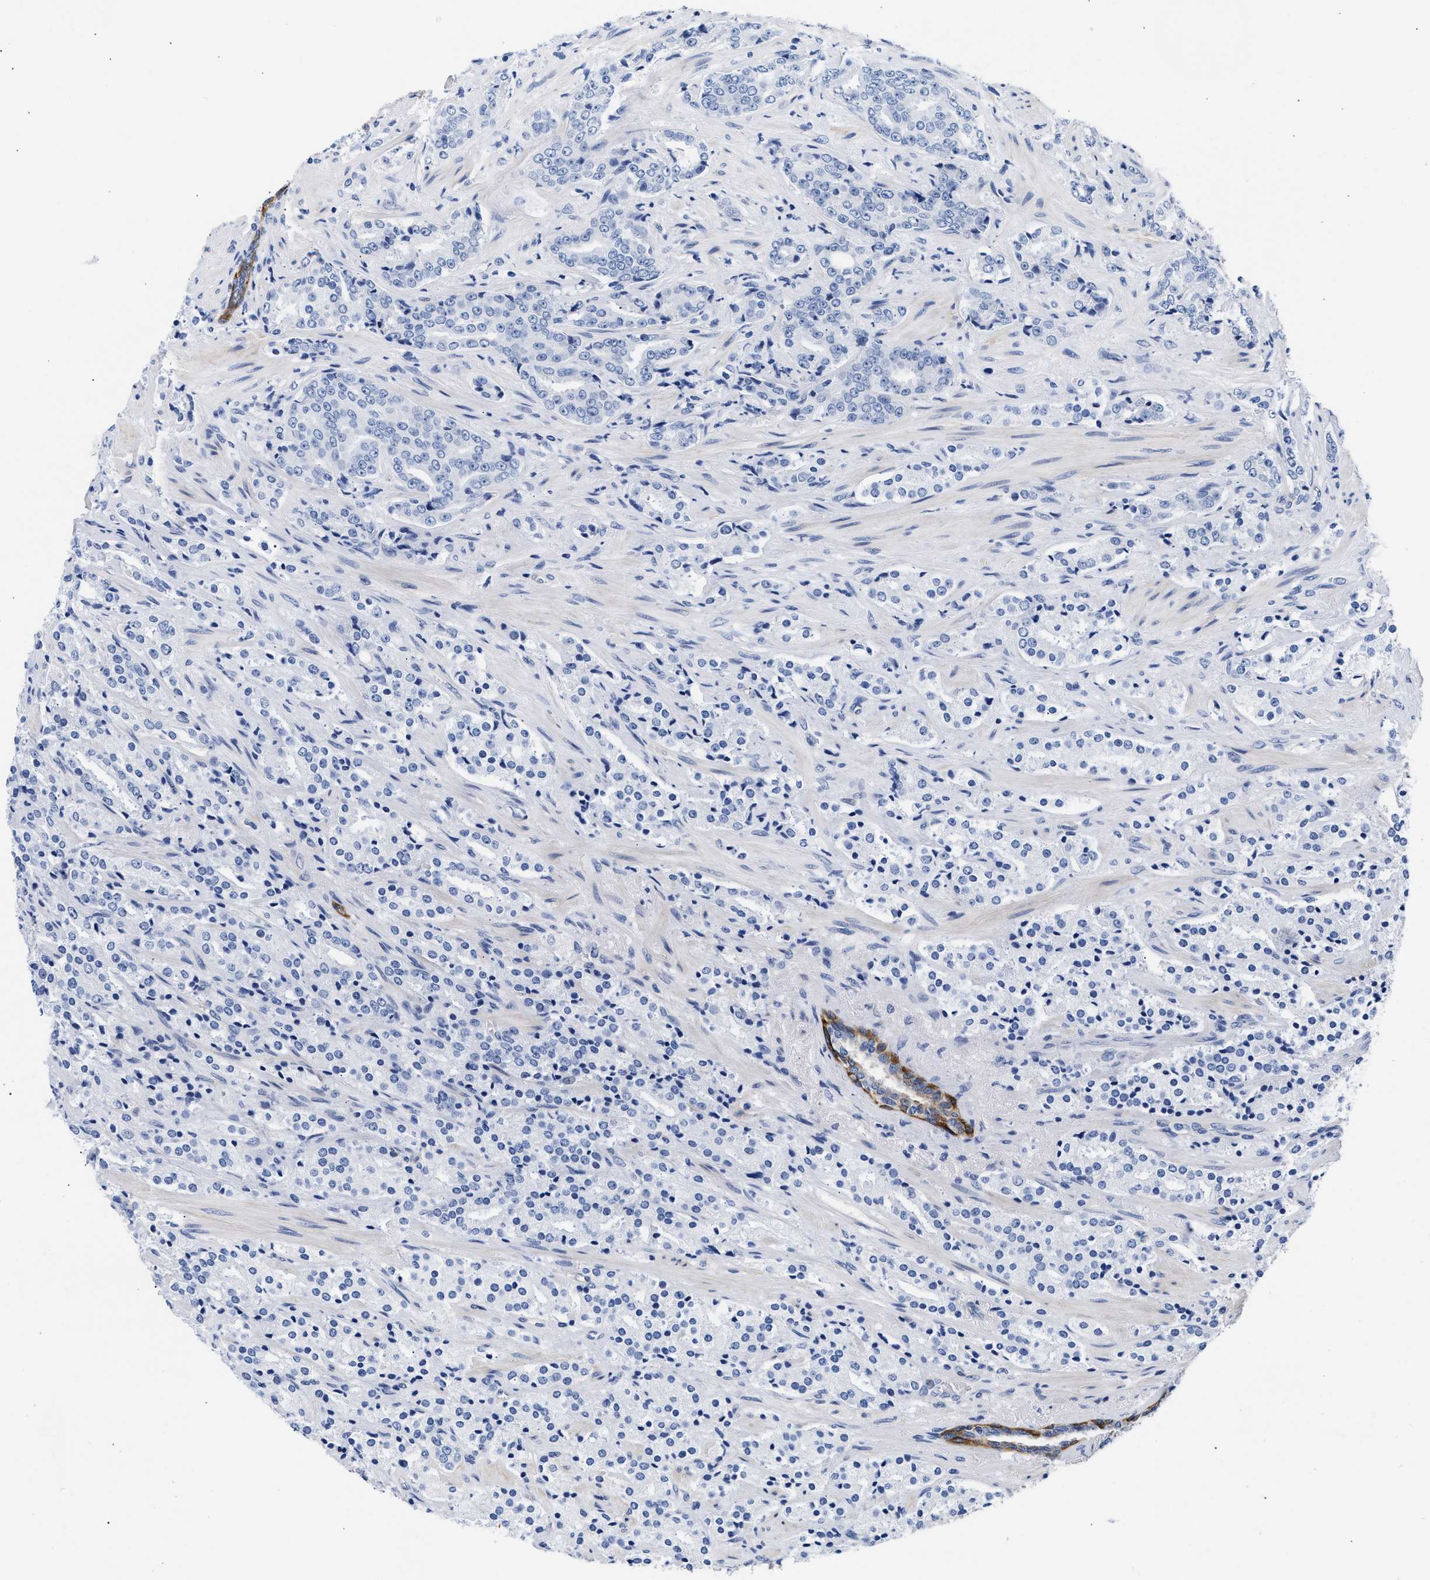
{"staining": {"intensity": "negative", "quantity": "none", "location": "none"}, "tissue": "prostate cancer", "cell_type": "Tumor cells", "image_type": "cancer", "snomed": [{"axis": "morphology", "description": "Adenocarcinoma, High grade"}, {"axis": "topography", "description": "Prostate"}], "caption": "Prostate high-grade adenocarcinoma was stained to show a protein in brown. There is no significant staining in tumor cells.", "gene": "TRIM29", "patient": {"sex": "male", "age": 71}}